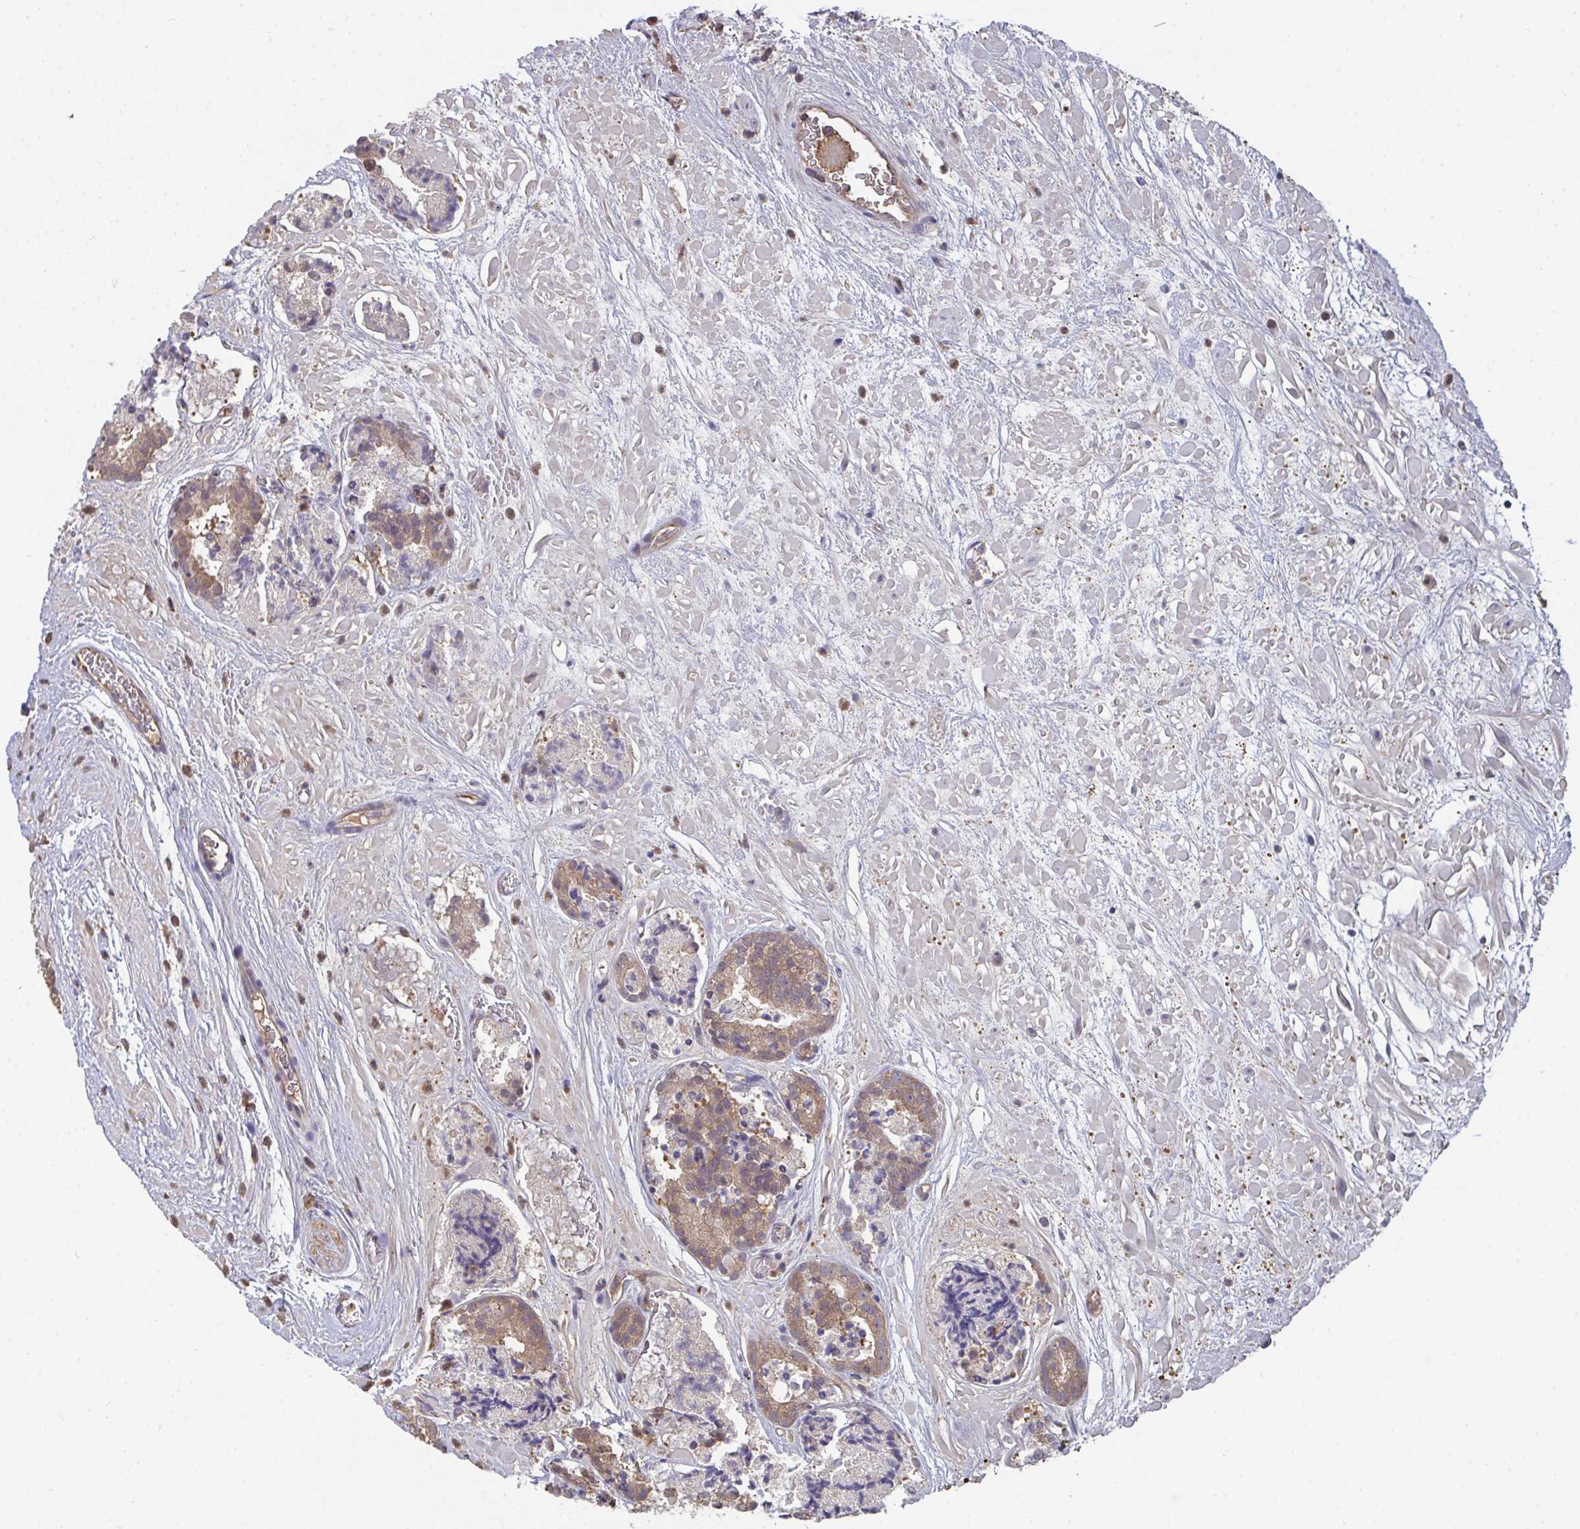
{"staining": {"intensity": "moderate", "quantity": ">75%", "location": "cytoplasmic/membranous"}, "tissue": "prostate cancer", "cell_type": "Tumor cells", "image_type": "cancer", "snomed": [{"axis": "morphology", "description": "Adenocarcinoma, High grade"}, {"axis": "topography", "description": "Prostate"}], "caption": "Prostate cancer stained with DAB (3,3'-diaminobenzidine) immunohistochemistry demonstrates medium levels of moderate cytoplasmic/membranous positivity in about >75% of tumor cells.", "gene": "TTC9C", "patient": {"sex": "male", "age": 66}}